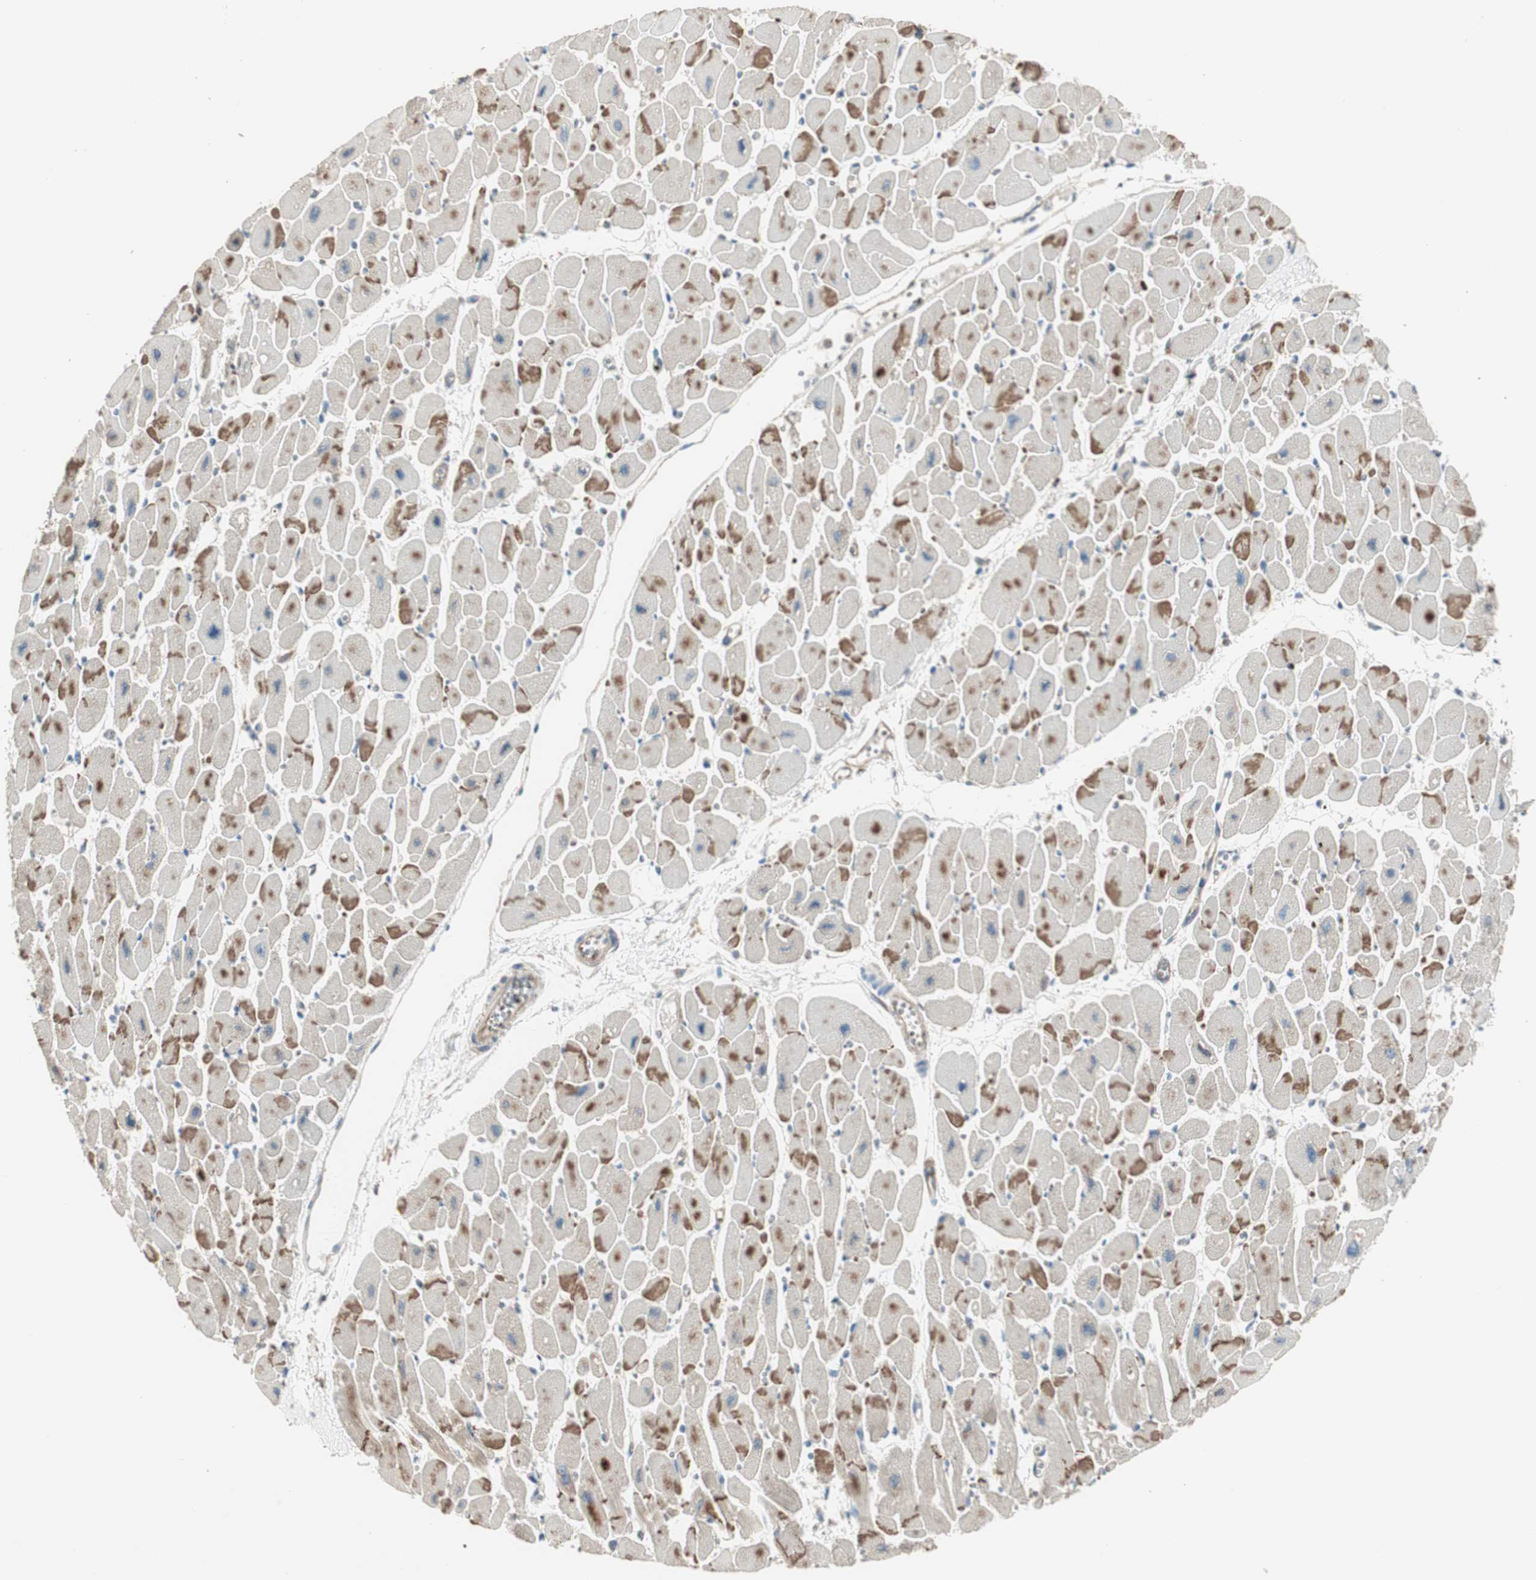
{"staining": {"intensity": "moderate", "quantity": "25%-75%", "location": "cytoplasmic/membranous"}, "tissue": "heart muscle", "cell_type": "Cardiomyocytes", "image_type": "normal", "snomed": [{"axis": "morphology", "description": "Normal tissue, NOS"}, {"axis": "topography", "description": "Heart"}], "caption": "Protein expression by immunohistochemistry demonstrates moderate cytoplasmic/membranous staining in approximately 25%-75% of cardiomyocytes in benign heart muscle.", "gene": "SRCIN1", "patient": {"sex": "female", "age": 54}}